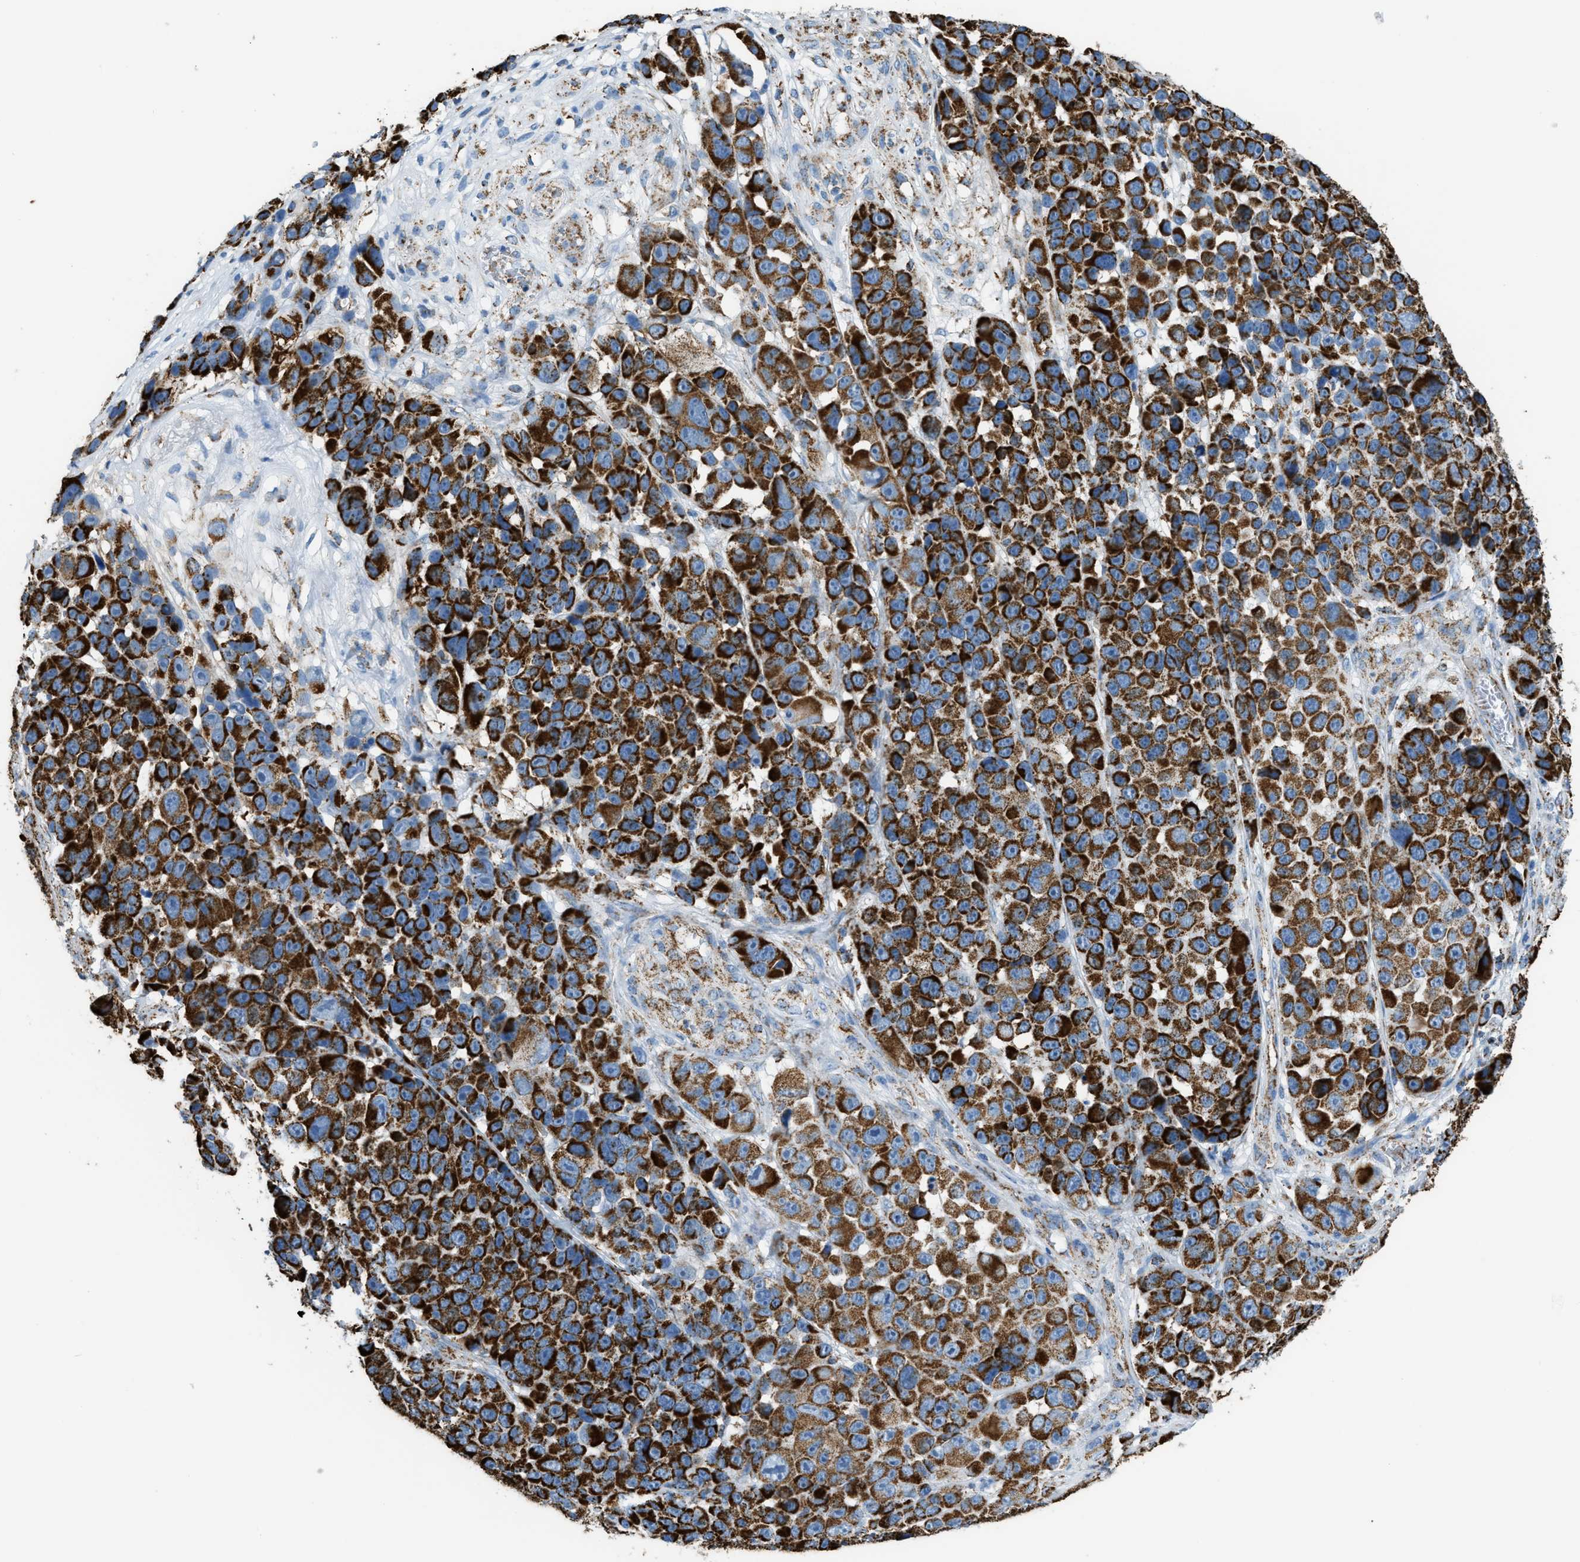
{"staining": {"intensity": "strong", "quantity": ">75%", "location": "cytoplasmic/membranous"}, "tissue": "melanoma", "cell_type": "Tumor cells", "image_type": "cancer", "snomed": [{"axis": "morphology", "description": "Malignant melanoma, NOS"}, {"axis": "topography", "description": "Skin"}], "caption": "Strong cytoplasmic/membranous positivity is identified in approximately >75% of tumor cells in melanoma. The protein is shown in brown color, while the nuclei are stained blue.", "gene": "ETFB", "patient": {"sex": "male", "age": 53}}